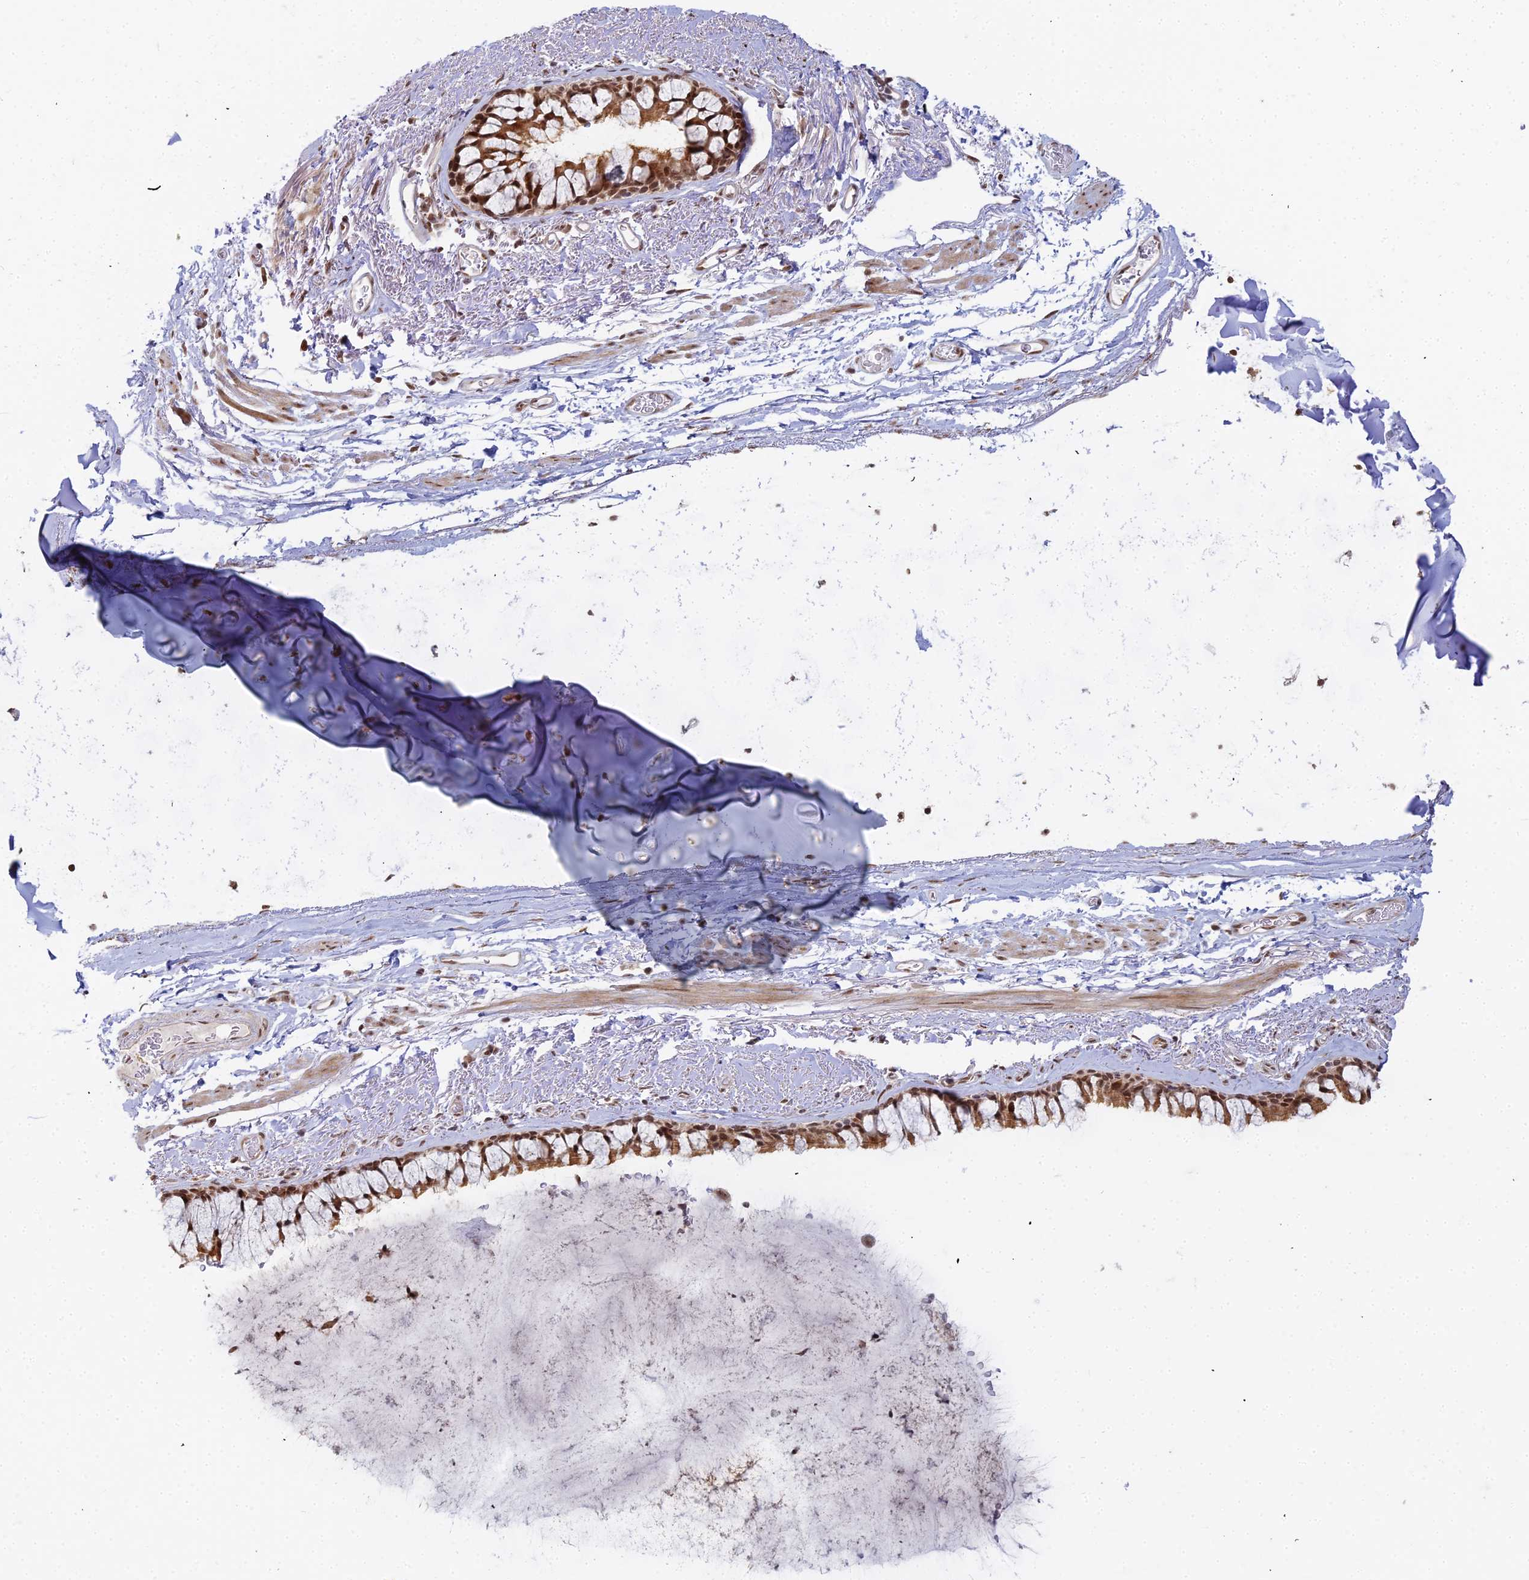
{"staining": {"intensity": "moderate", "quantity": ">75%", "location": "cytoplasmic/membranous,nuclear"}, "tissue": "bronchus", "cell_type": "Respiratory epithelial cells", "image_type": "normal", "snomed": [{"axis": "morphology", "description": "Normal tissue, NOS"}, {"axis": "topography", "description": "Bronchus"}], "caption": "Bronchus was stained to show a protein in brown. There is medium levels of moderate cytoplasmic/membranous,nuclear expression in about >75% of respiratory epithelial cells.", "gene": "ABCA2", "patient": {"sex": "male", "age": 65}}